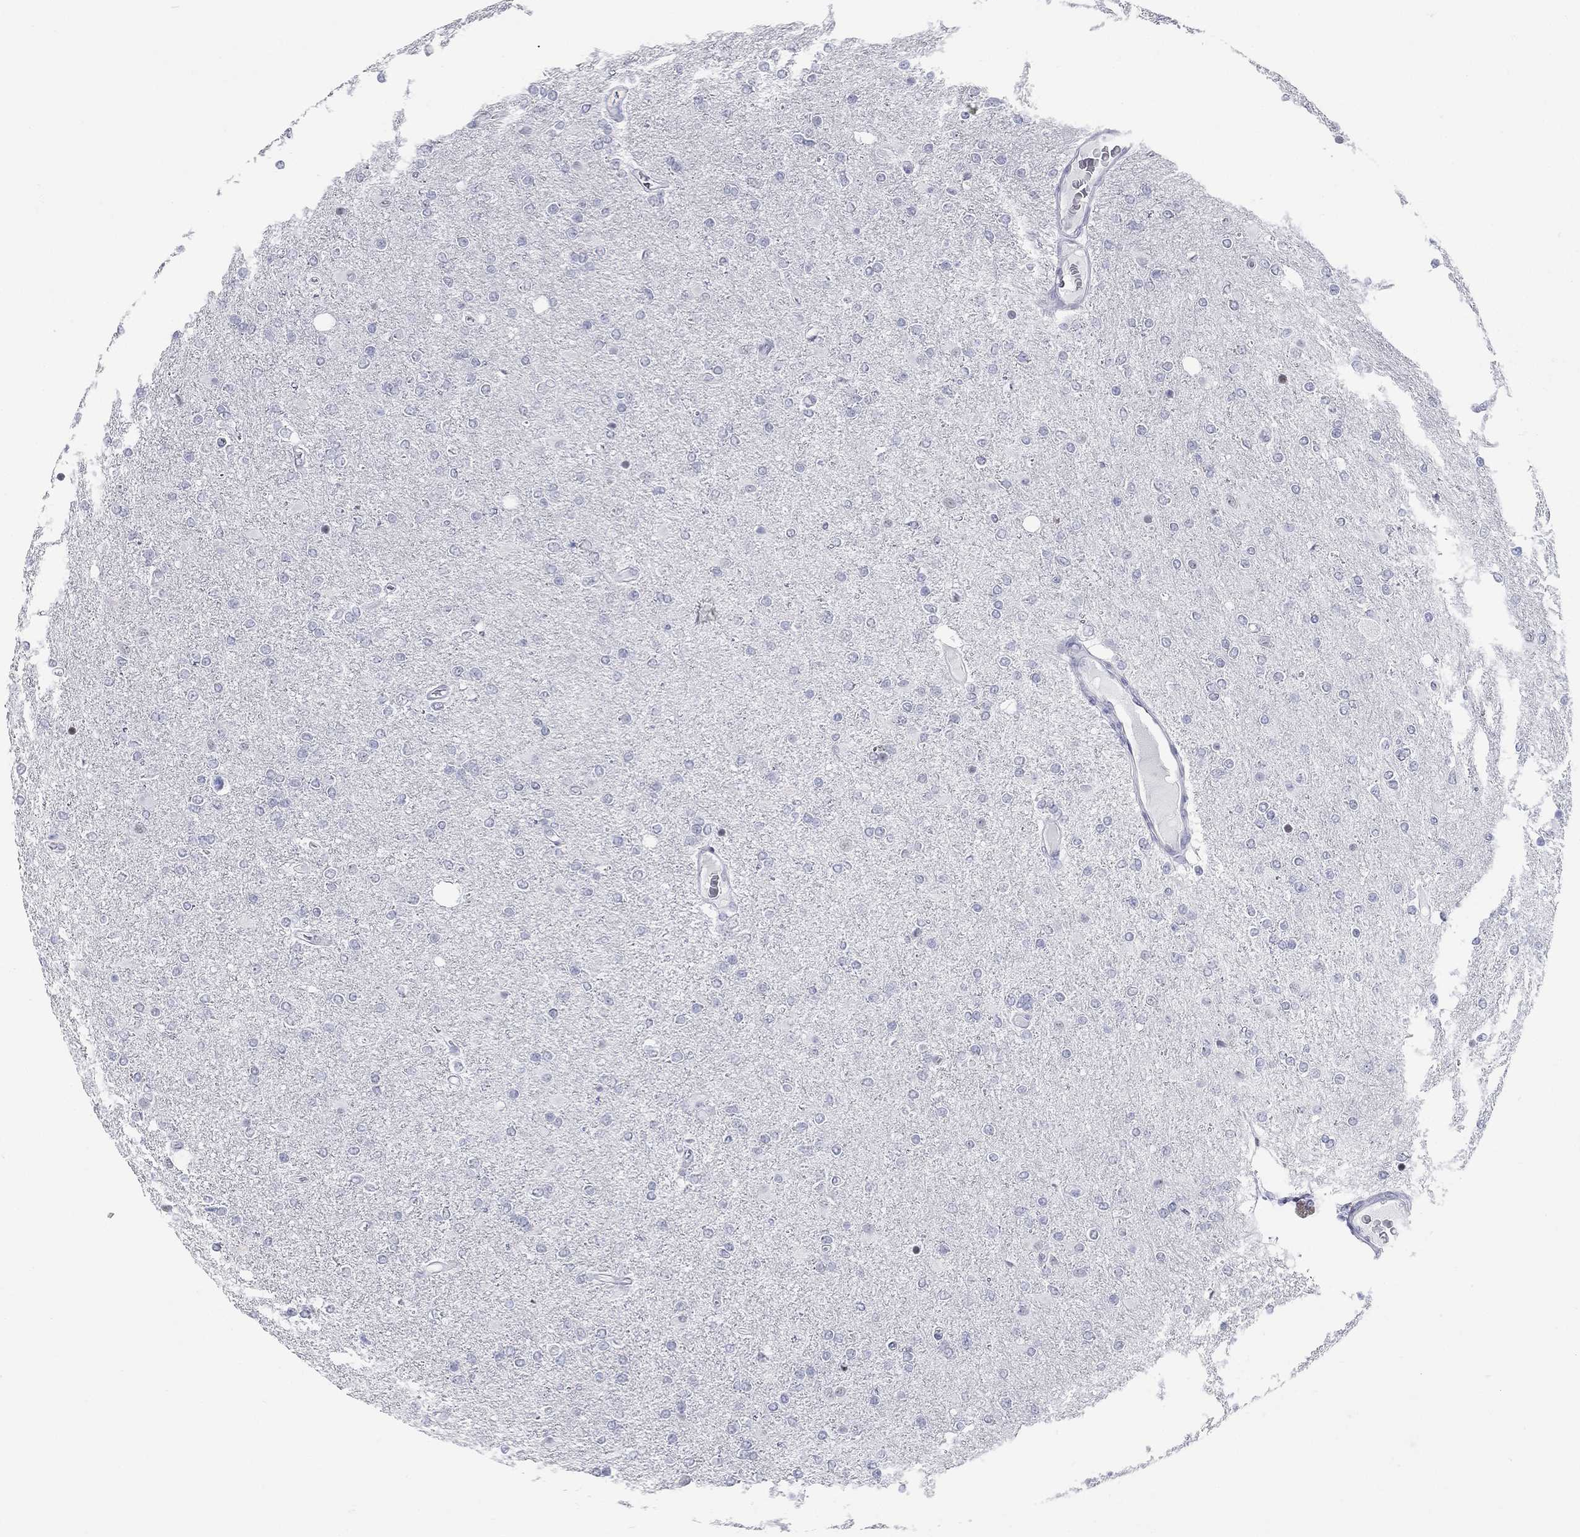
{"staining": {"intensity": "negative", "quantity": "none", "location": "none"}, "tissue": "glioma", "cell_type": "Tumor cells", "image_type": "cancer", "snomed": [{"axis": "morphology", "description": "Glioma, malignant, High grade"}, {"axis": "topography", "description": "Cerebral cortex"}], "caption": "Tumor cells are negative for protein expression in human malignant high-grade glioma.", "gene": "ASF1B", "patient": {"sex": "male", "age": 70}}